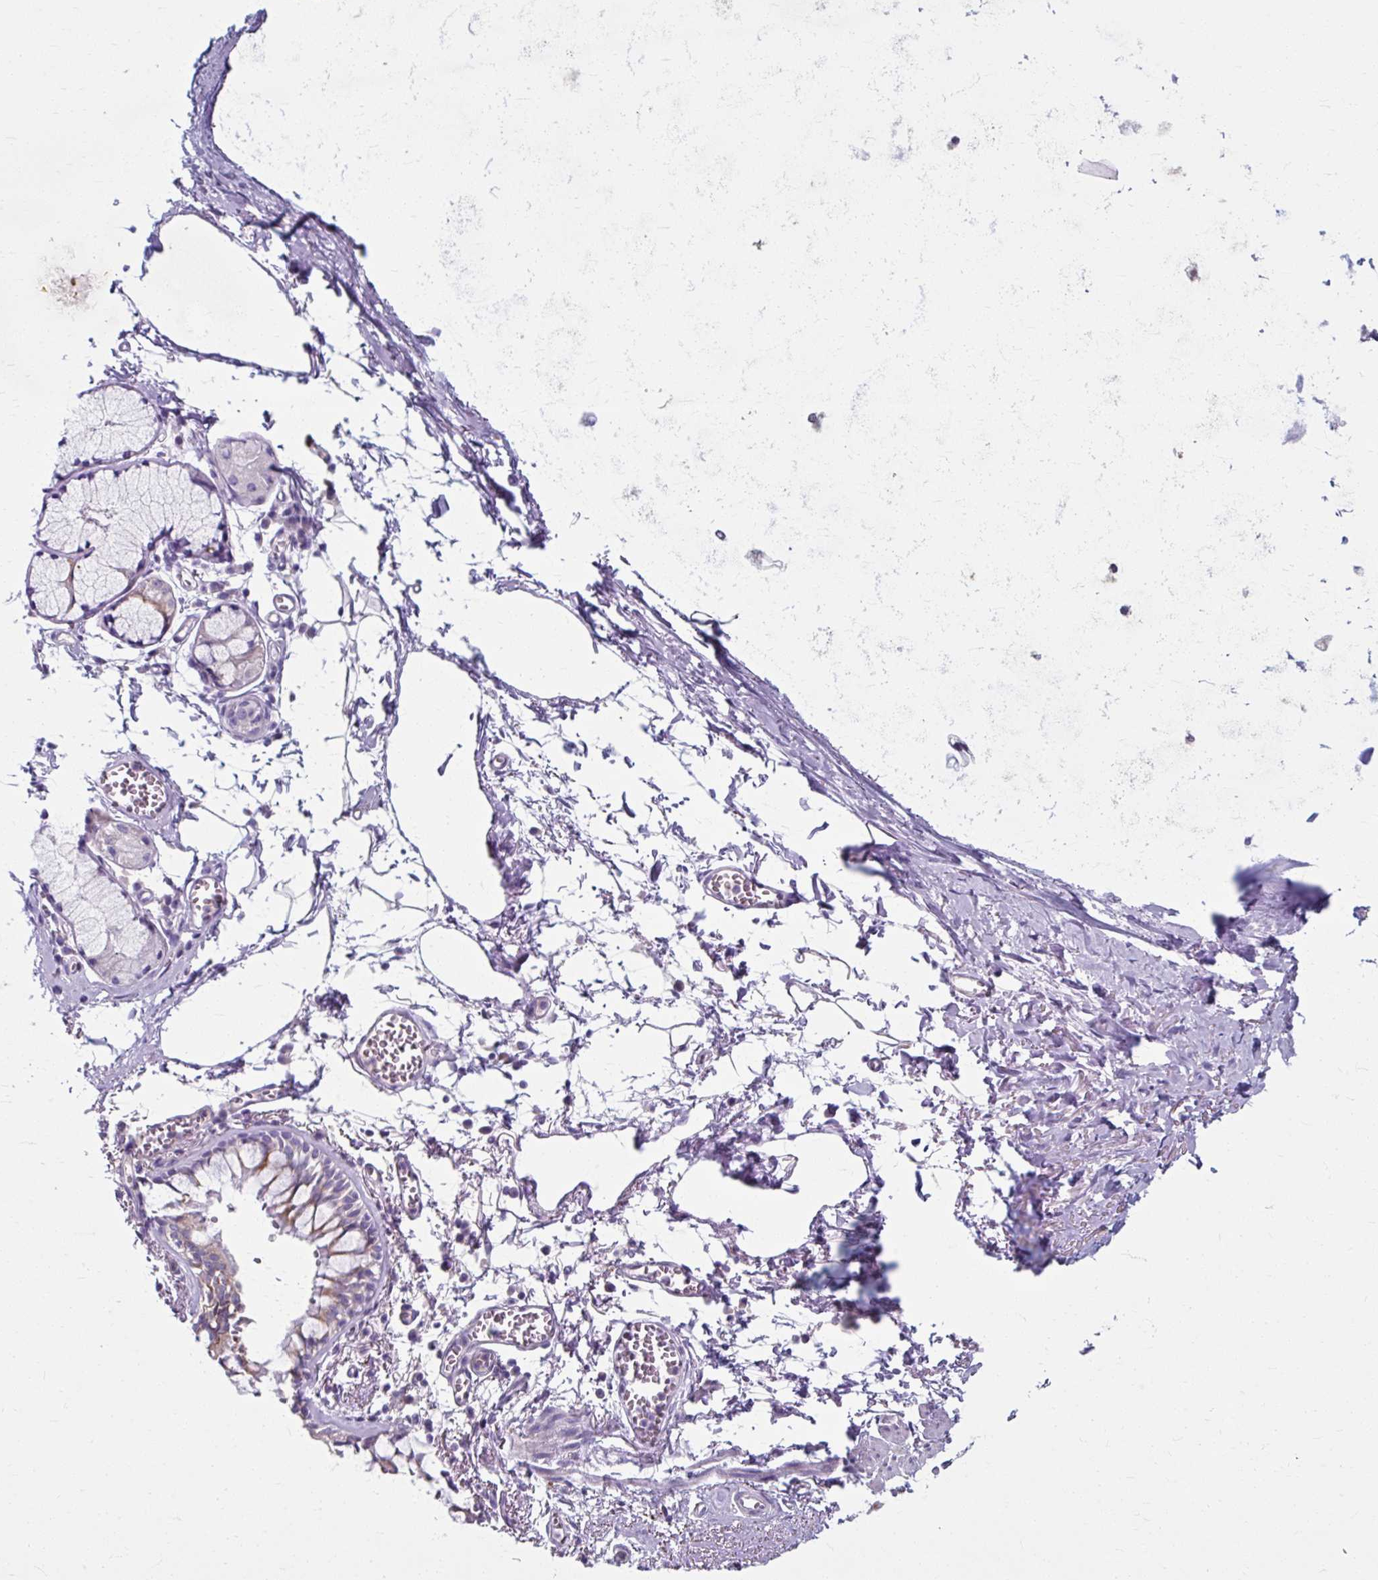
{"staining": {"intensity": "moderate", "quantity": "25%-75%", "location": "cytoplasmic/membranous"}, "tissue": "bronchus", "cell_type": "Respiratory epithelial cells", "image_type": "normal", "snomed": [{"axis": "morphology", "description": "Normal tissue, NOS"}, {"axis": "topography", "description": "Cartilage tissue"}, {"axis": "topography", "description": "Bronchus"}], "caption": "Protein expression analysis of benign human bronchus reveals moderate cytoplasmic/membranous expression in approximately 25%-75% of respiratory epithelial cells.", "gene": "ZNF555", "patient": {"sex": "male", "age": 78}}